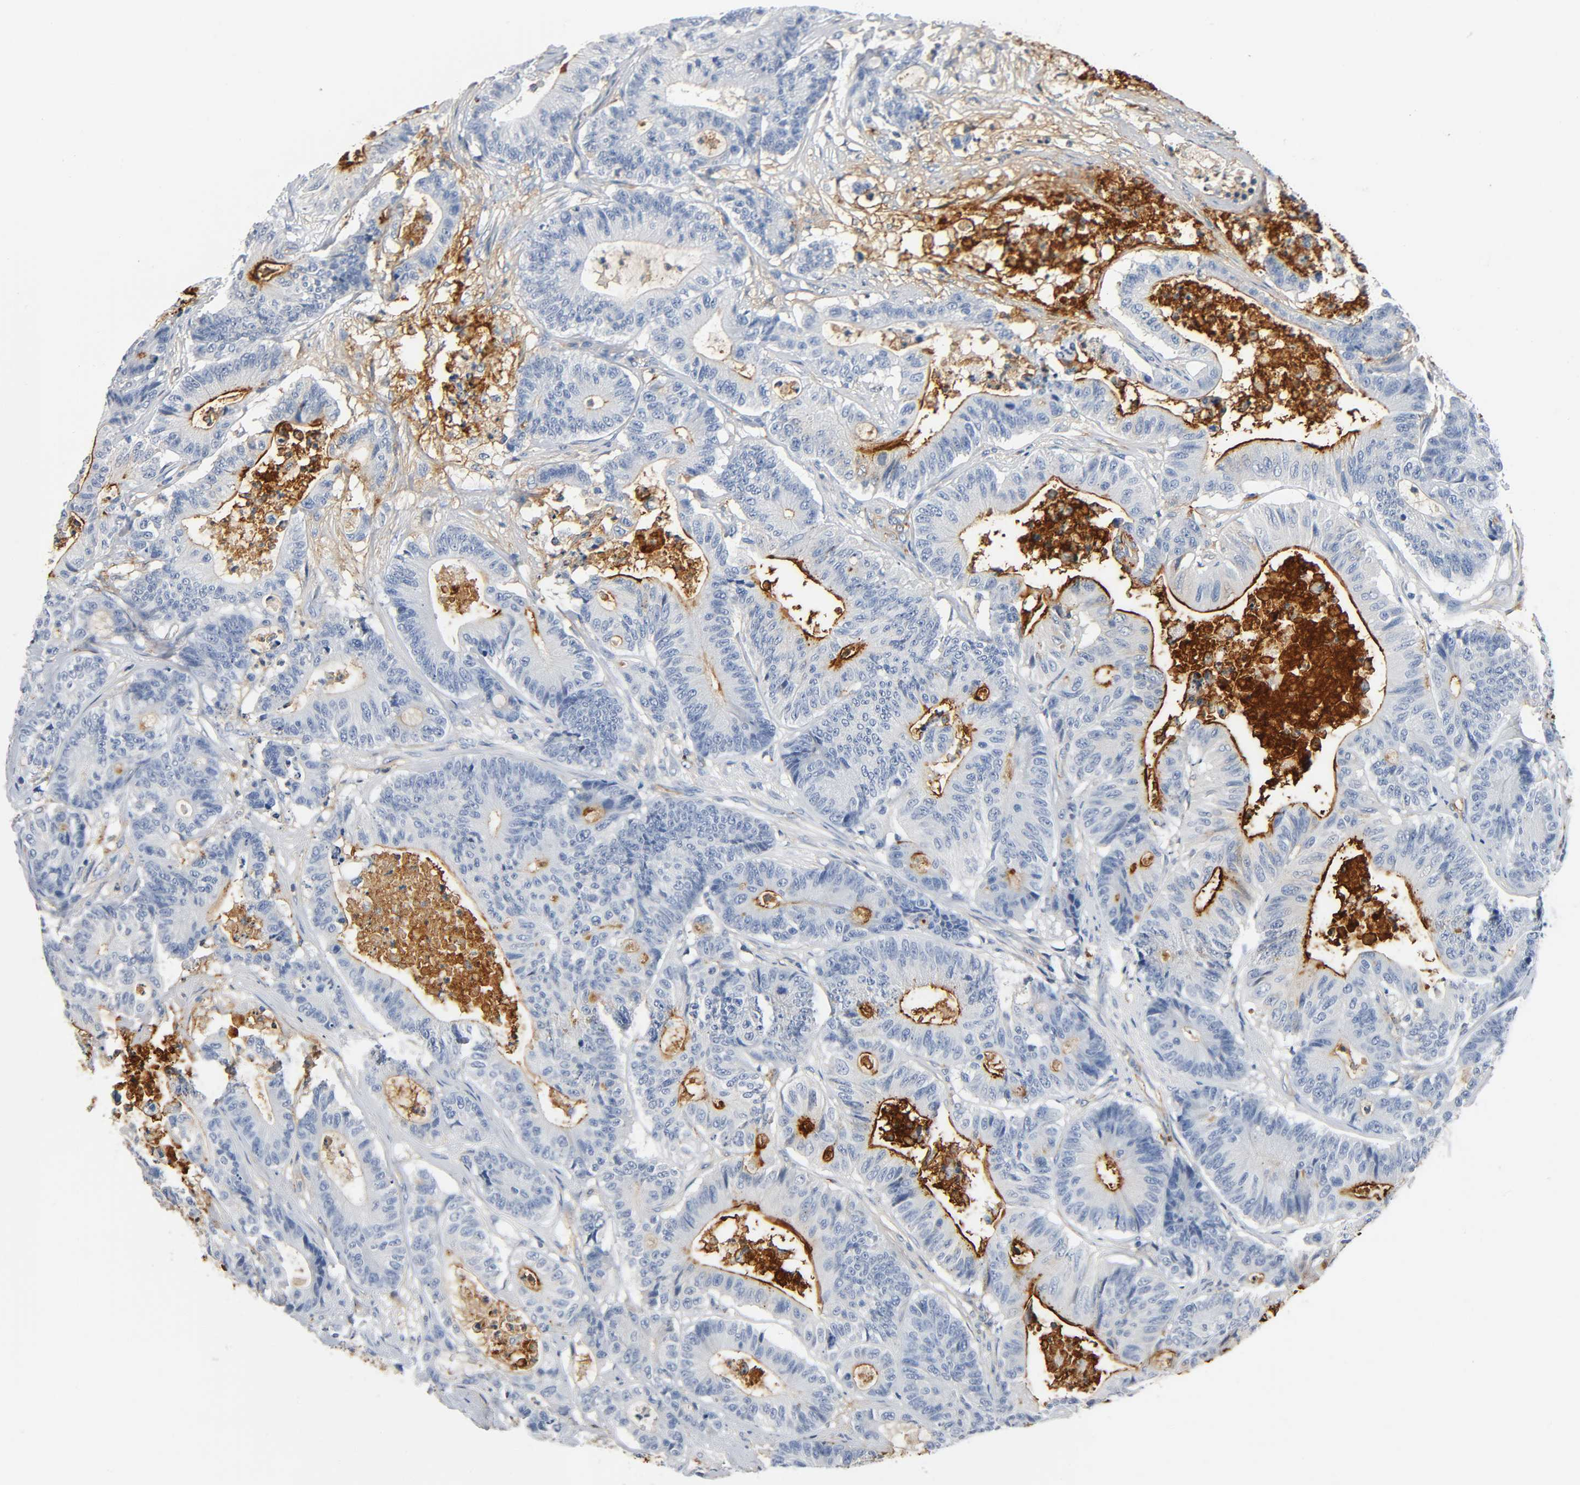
{"staining": {"intensity": "strong", "quantity": "<25%", "location": "cytoplasmic/membranous"}, "tissue": "colorectal cancer", "cell_type": "Tumor cells", "image_type": "cancer", "snomed": [{"axis": "morphology", "description": "Adenocarcinoma, NOS"}, {"axis": "topography", "description": "Colon"}], "caption": "Immunohistochemical staining of colorectal cancer (adenocarcinoma) displays medium levels of strong cytoplasmic/membranous protein expression in approximately <25% of tumor cells. (DAB (3,3'-diaminobenzidine) IHC, brown staining for protein, blue staining for nuclei).", "gene": "ANPEP", "patient": {"sex": "female", "age": 84}}